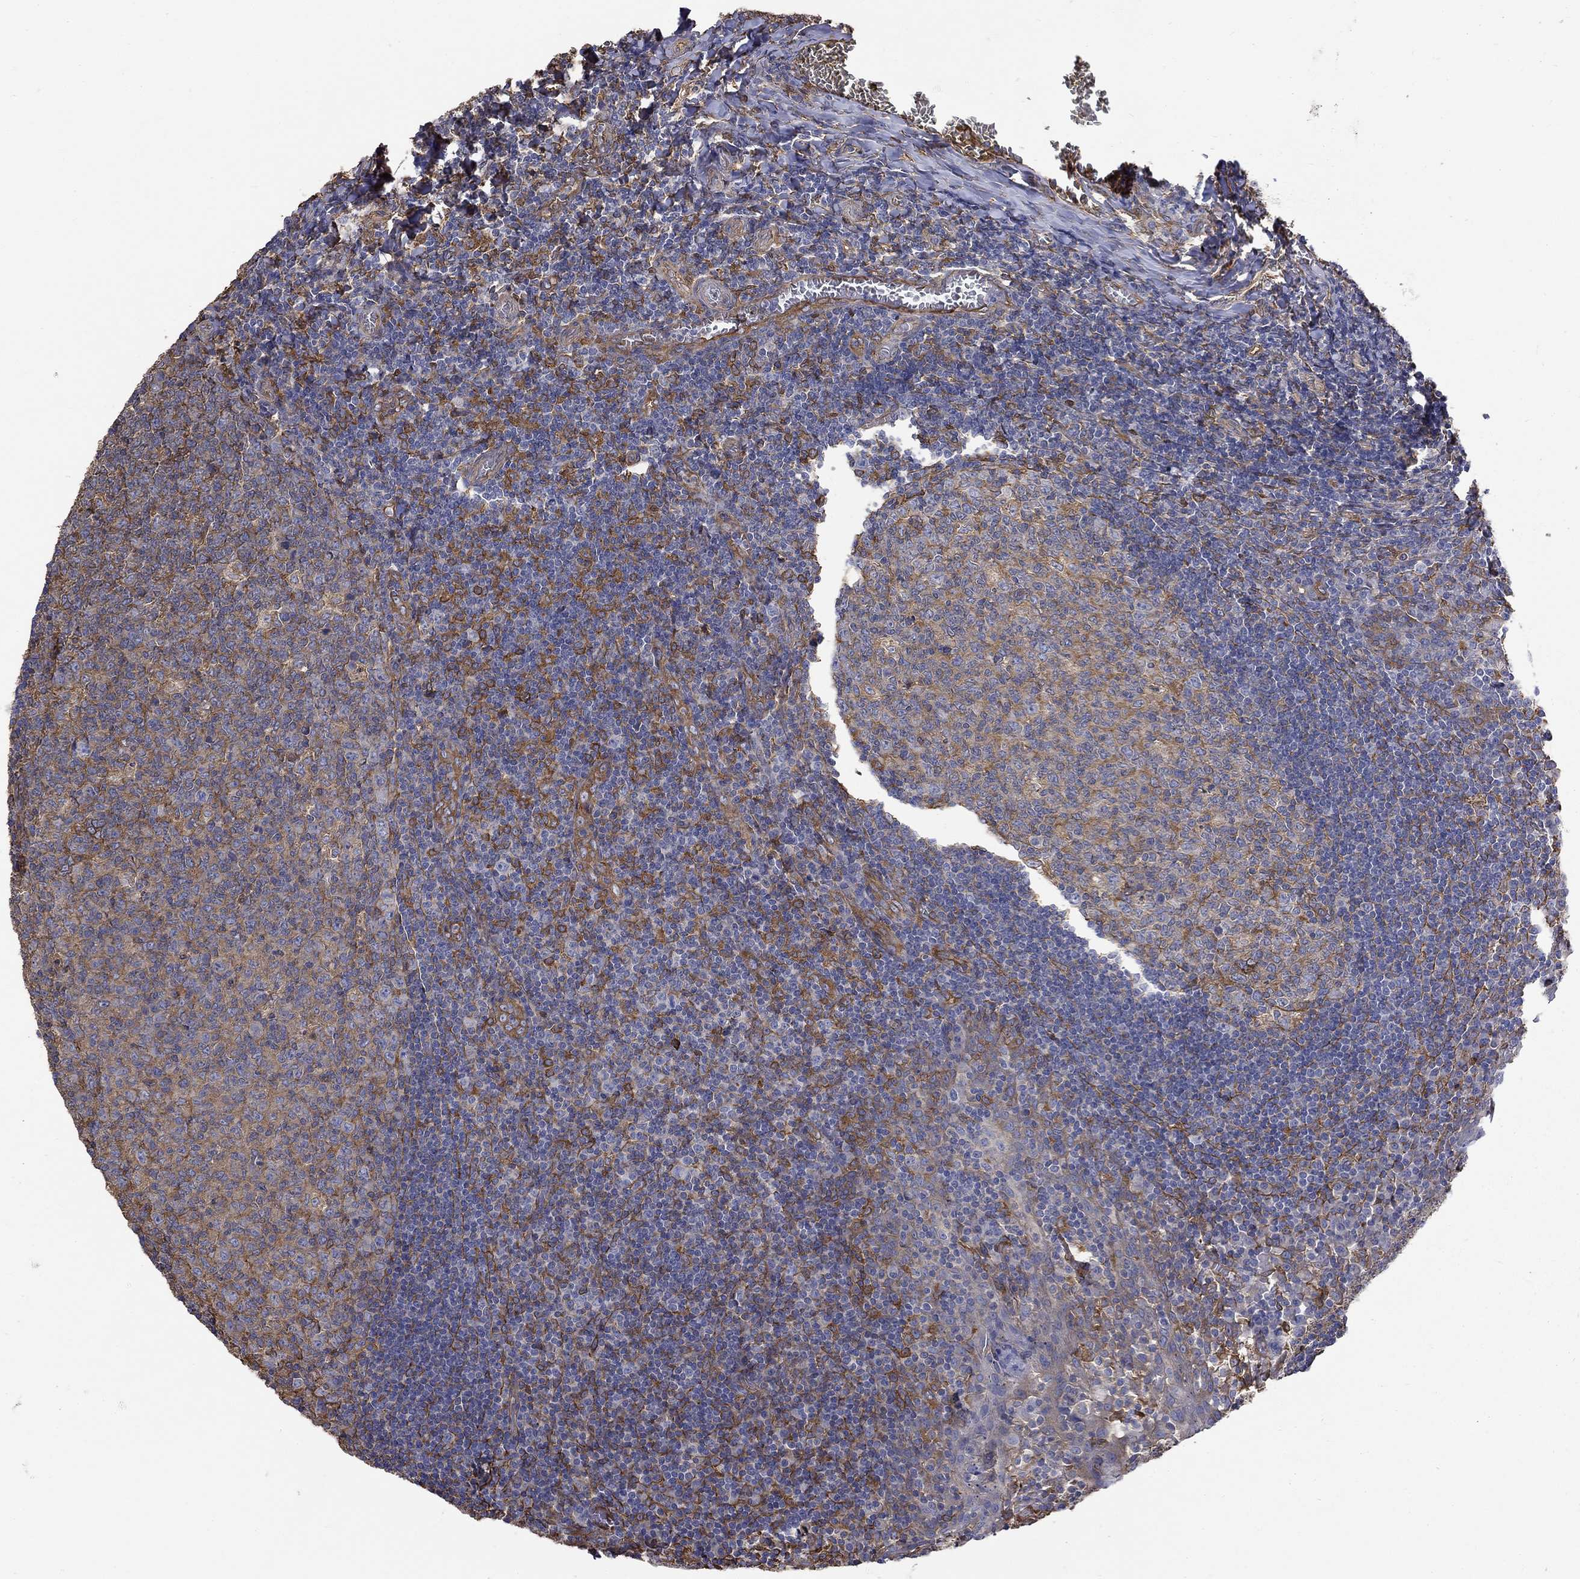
{"staining": {"intensity": "moderate", "quantity": "25%-75%", "location": "cytoplasmic/membranous"}, "tissue": "tonsil", "cell_type": "Germinal center cells", "image_type": "normal", "snomed": [{"axis": "morphology", "description": "Normal tissue, NOS"}, {"axis": "topography", "description": "Tonsil"}], "caption": "Human tonsil stained for a protein (brown) reveals moderate cytoplasmic/membranous positive positivity in approximately 25%-75% of germinal center cells.", "gene": "DPYSL2", "patient": {"sex": "female", "age": 13}}